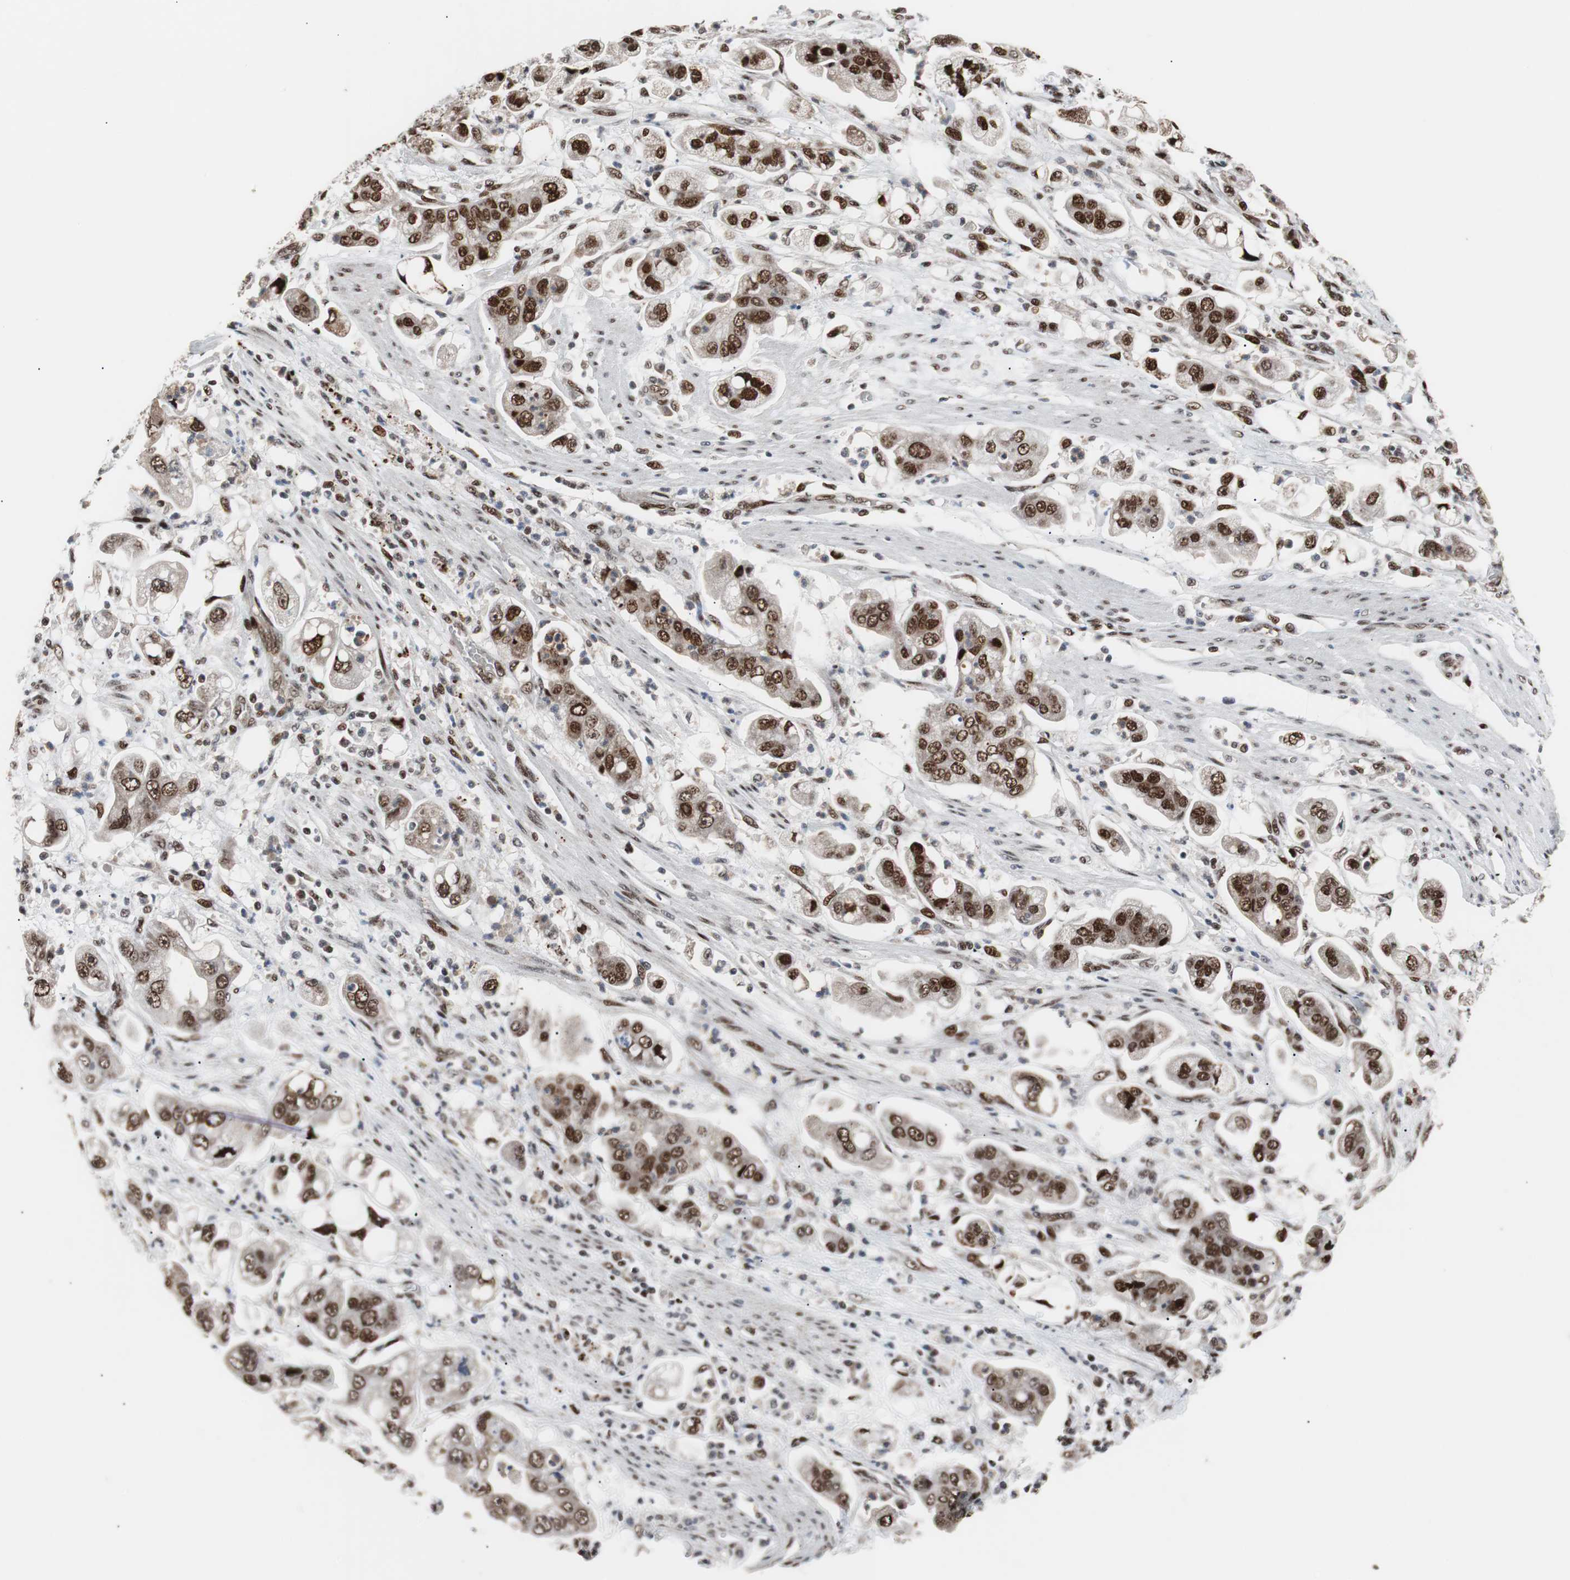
{"staining": {"intensity": "strong", "quantity": ">75%", "location": "nuclear"}, "tissue": "stomach cancer", "cell_type": "Tumor cells", "image_type": "cancer", "snomed": [{"axis": "morphology", "description": "Adenocarcinoma, NOS"}, {"axis": "topography", "description": "Stomach"}], "caption": "Human stomach cancer (adenocarcinoma) stained with a protein marker shows strong staining in tumor cells.", "gene": "NBL1", "patient": {"sex": "male", "age": 62}}